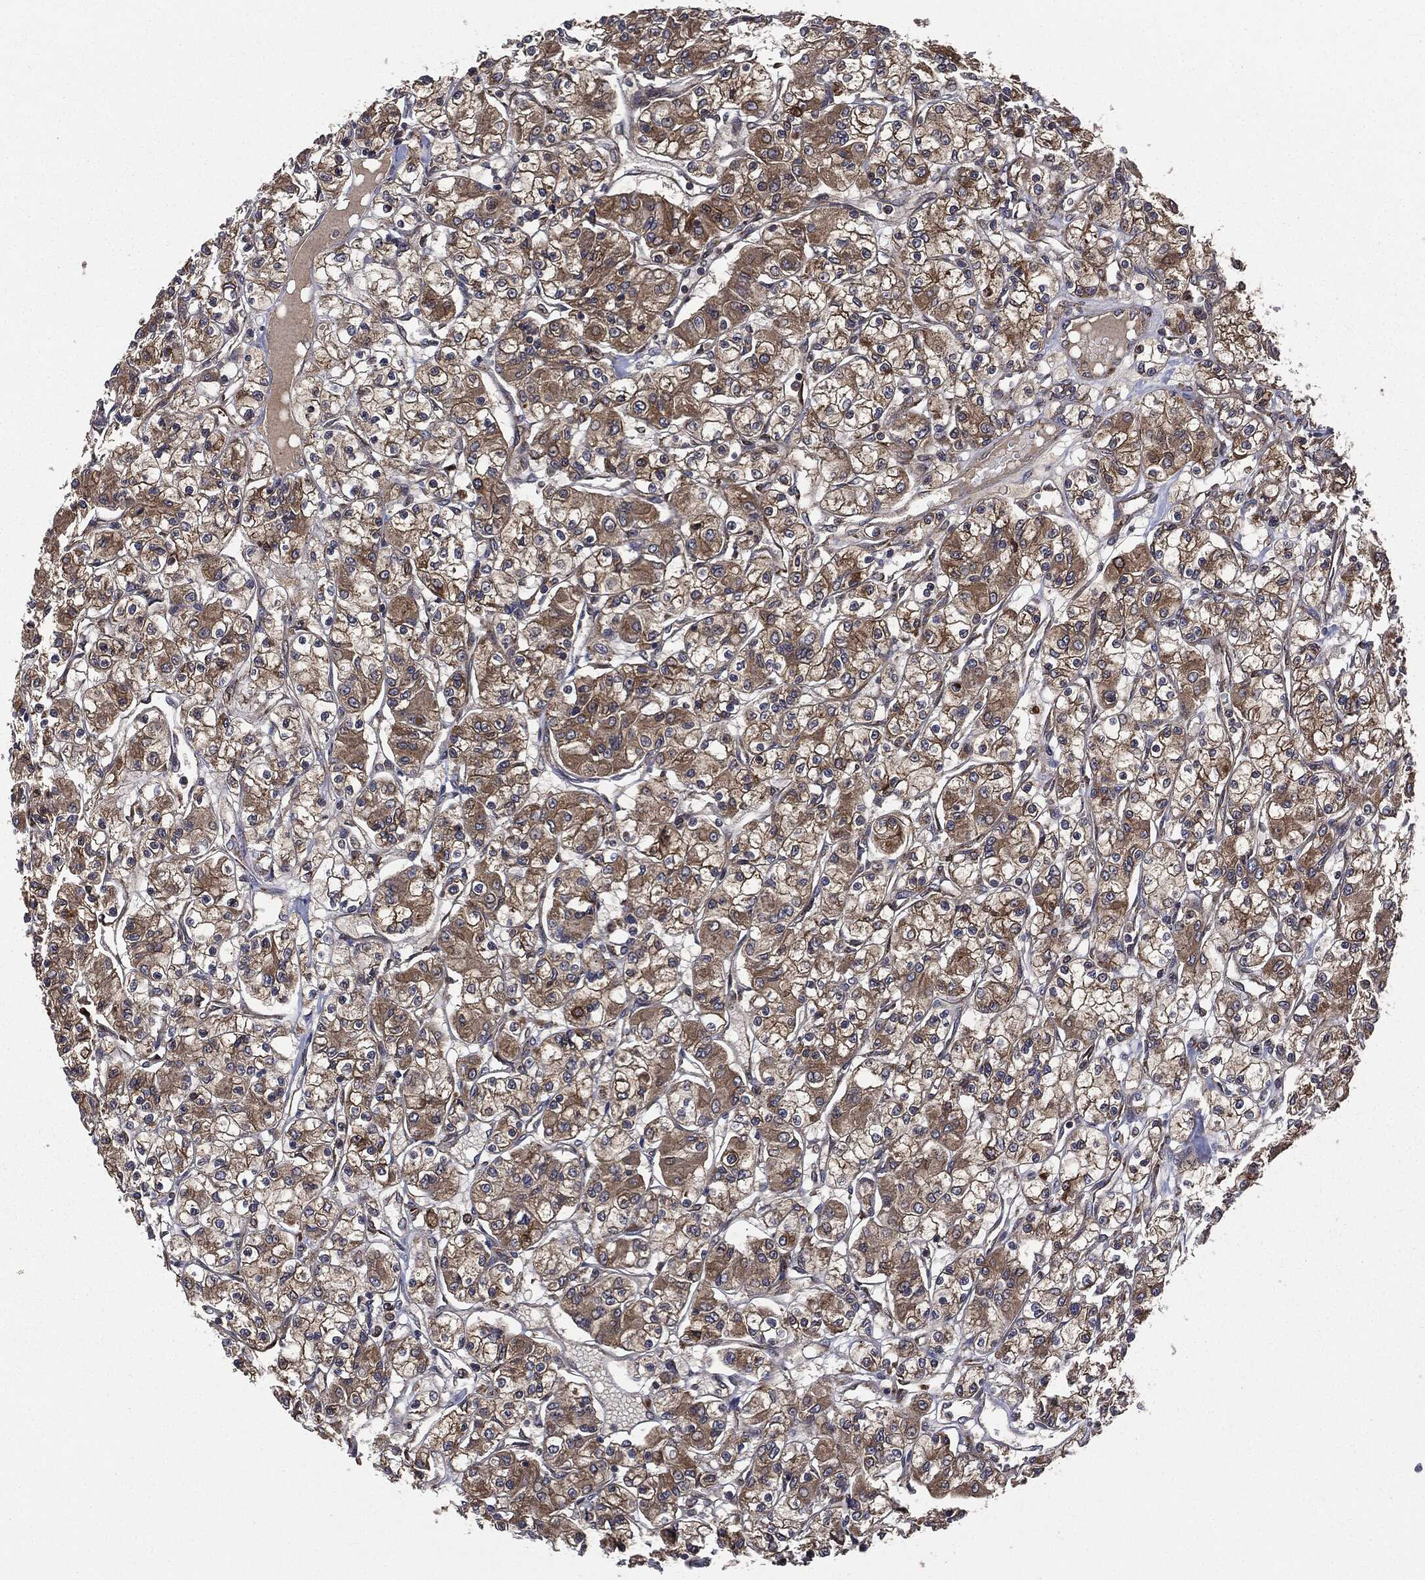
{"staining": {"intensity": "moderate", "quantity": ">75%", "location": "cytoplasmic/membranous"}, "tissue": "renal cancer", "cell_type": "Tumor cells", "image_type": "cancer", "snomed": [{"axis": "morphology", "description": "Adenocarcinoma, NOS"}, {"axis": "topography", "description": "Kidney"}], "caption": "Renal adenocarcinoma tissue exhibits moderate cytoplasmic/membranous positivity in about >75% of tumor cells", "gene": "PLOD3", "patient": {"sex": "female", "age": 59}}